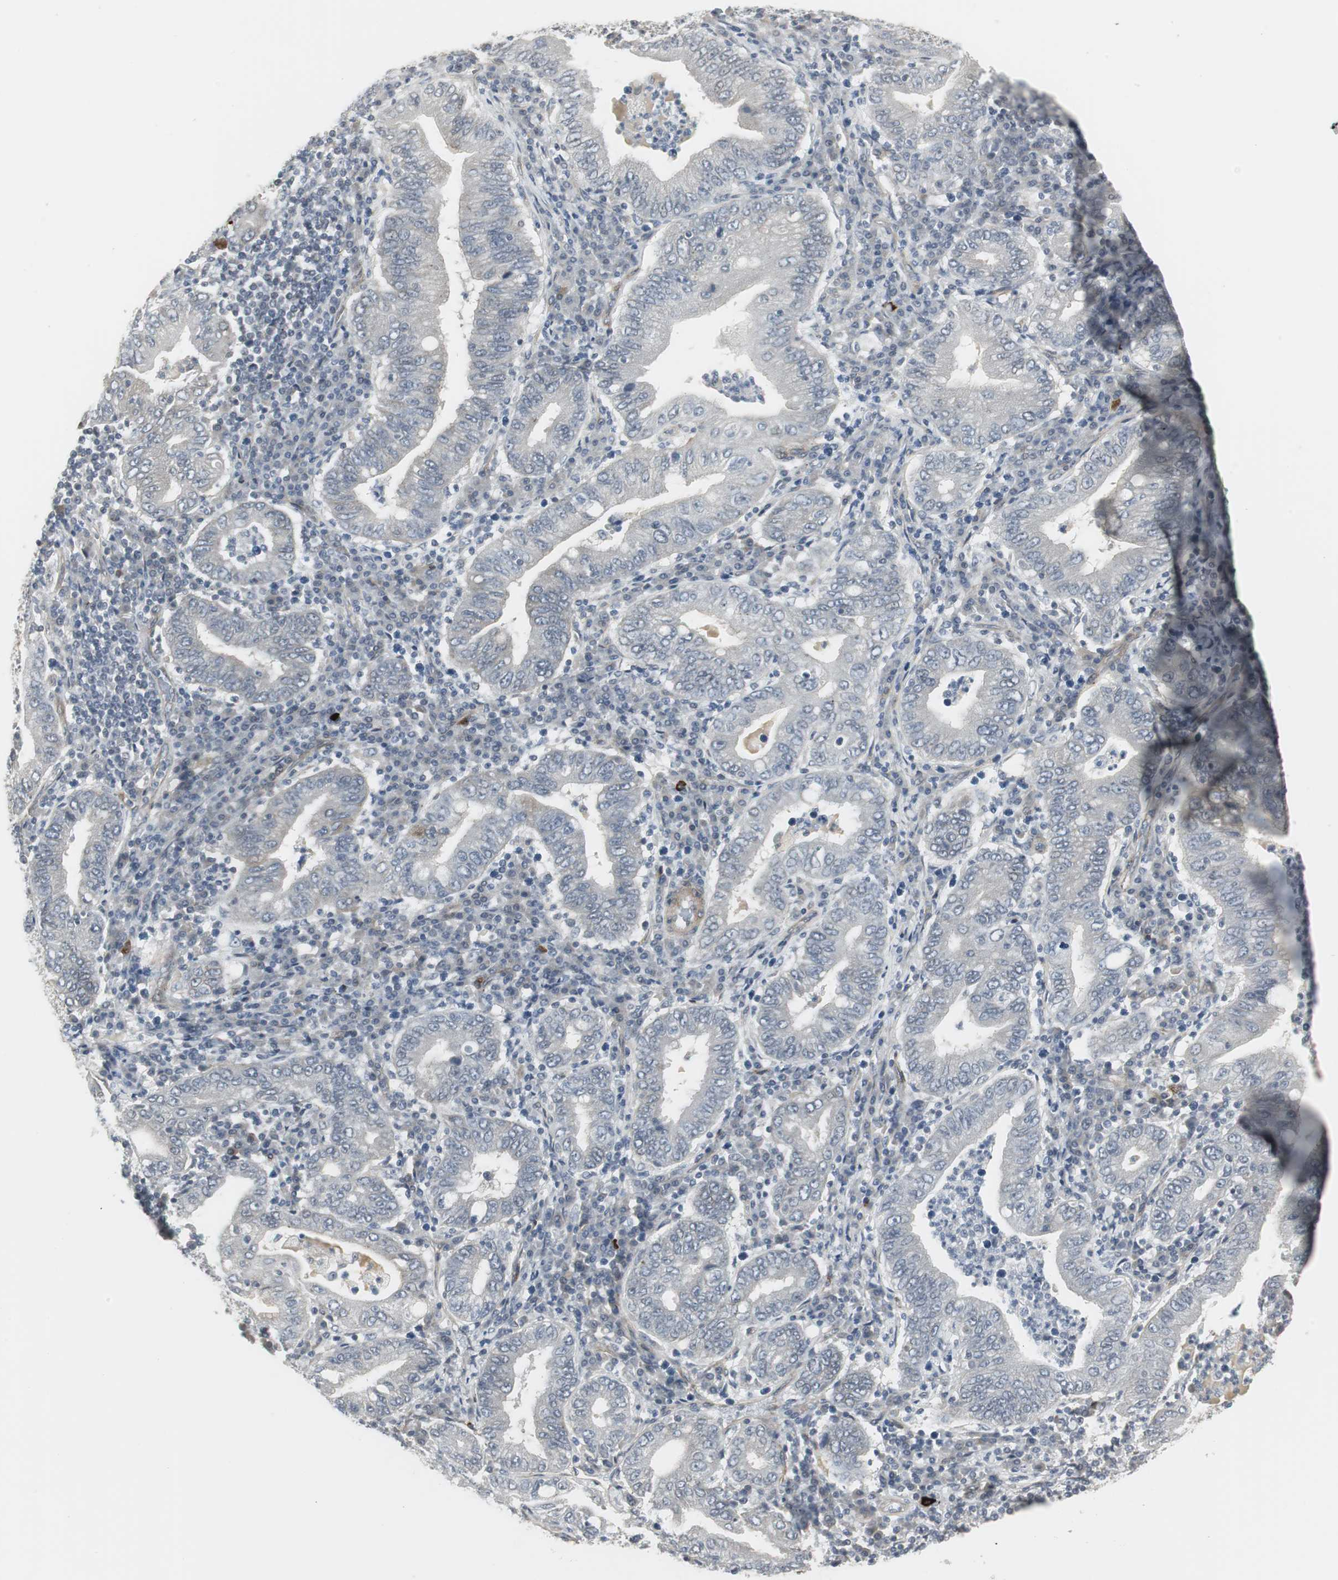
{"staining": {"intensity": "negative", "quantity": "none", "location": "none"}, "tissue": "stomach cancer", "cell_type": "Tumor cells", "image_type": "cancer", "snomed": [{"axis": "morphology", "description": "Normal tissue, NOS"}, {"axis": "morphology", "description": "Adenocarcinoma, NOS"}, {"axis": "topography", "description": "Esophagus"}, {"axis": "topography", "description": "Stomach, upper"}, {"axis": "topography", "description": "Peripheral nerve tissue"}], "caption": "Immunohistochemical staining of human stomach cancer (adenocarcinoma) reveals no significant staining in tumor cells. The staining was performed using DAB (3,3'-diaminobenzidine) to visualize the protein expression in brown, while the nuclei were stained in blue with hematoxylin (Magnification: 20x).", "gene": "SCYL3", "patient": {"sex": "male", "age": 62}}